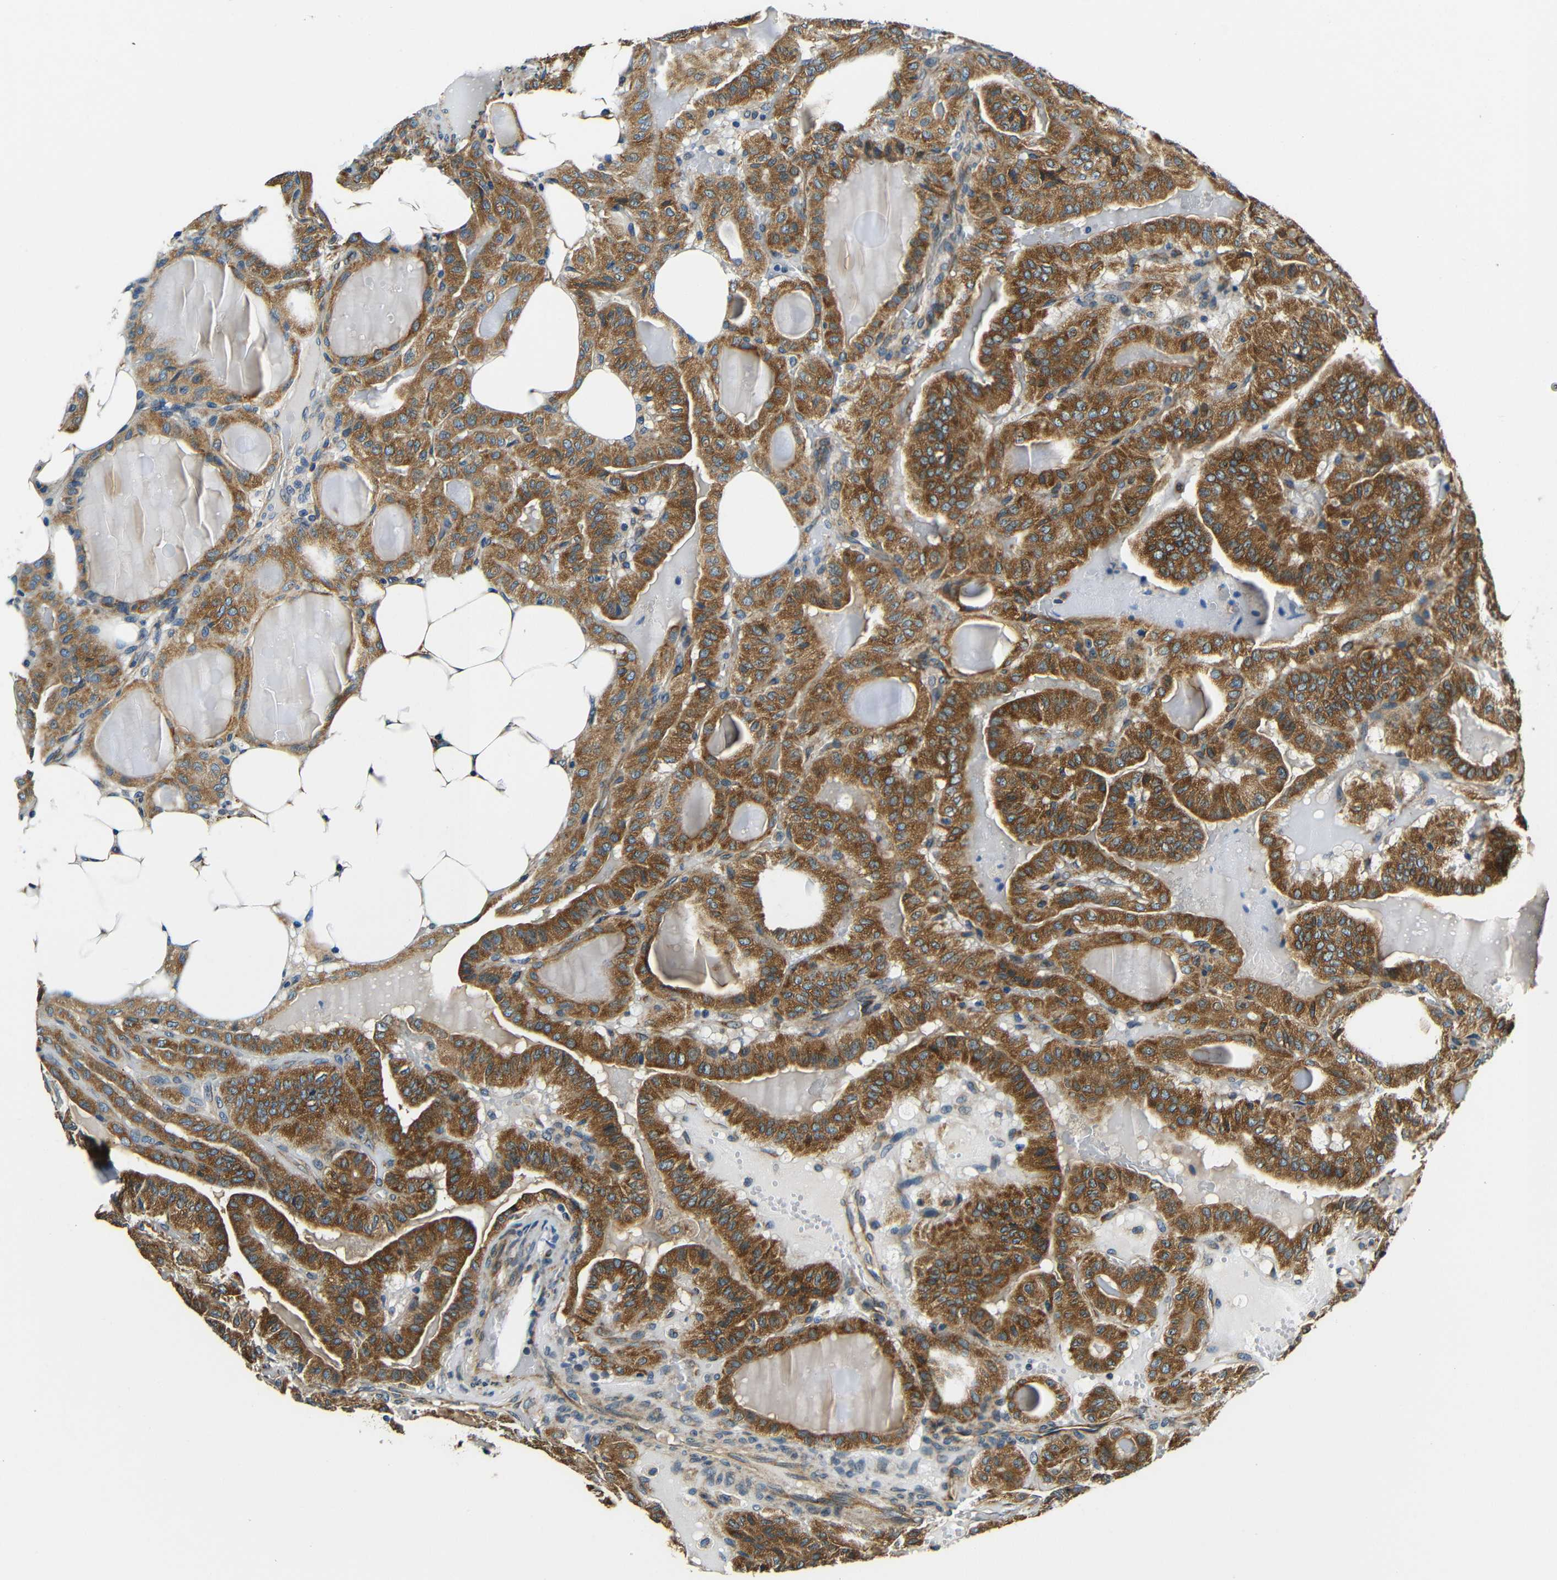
{"staining": {"intensity": "strong", "quantity": ">75%", "location": "cytoplasmic/membranous"}, "tissue": "thyroid cancer", "cell_type": "Tumor cells", "image_type": "cancer", "snomed": [{"axis": "morphology", "description": "Papillary adenocarcinoma, NOS"}, {"axis": "topography", "description": "Thyroid gland"}], "caption": "This micrograph shows papillary adenocarcinoma (thyroid) stained with IHC to label a protein in brown. The cytoplasmic/membranous of tumor cells show strong positivity for the protein. Nuclei are counter-stained blue.", "gene": "VAPB", "patient": {"sex": "male", "age": 77}}